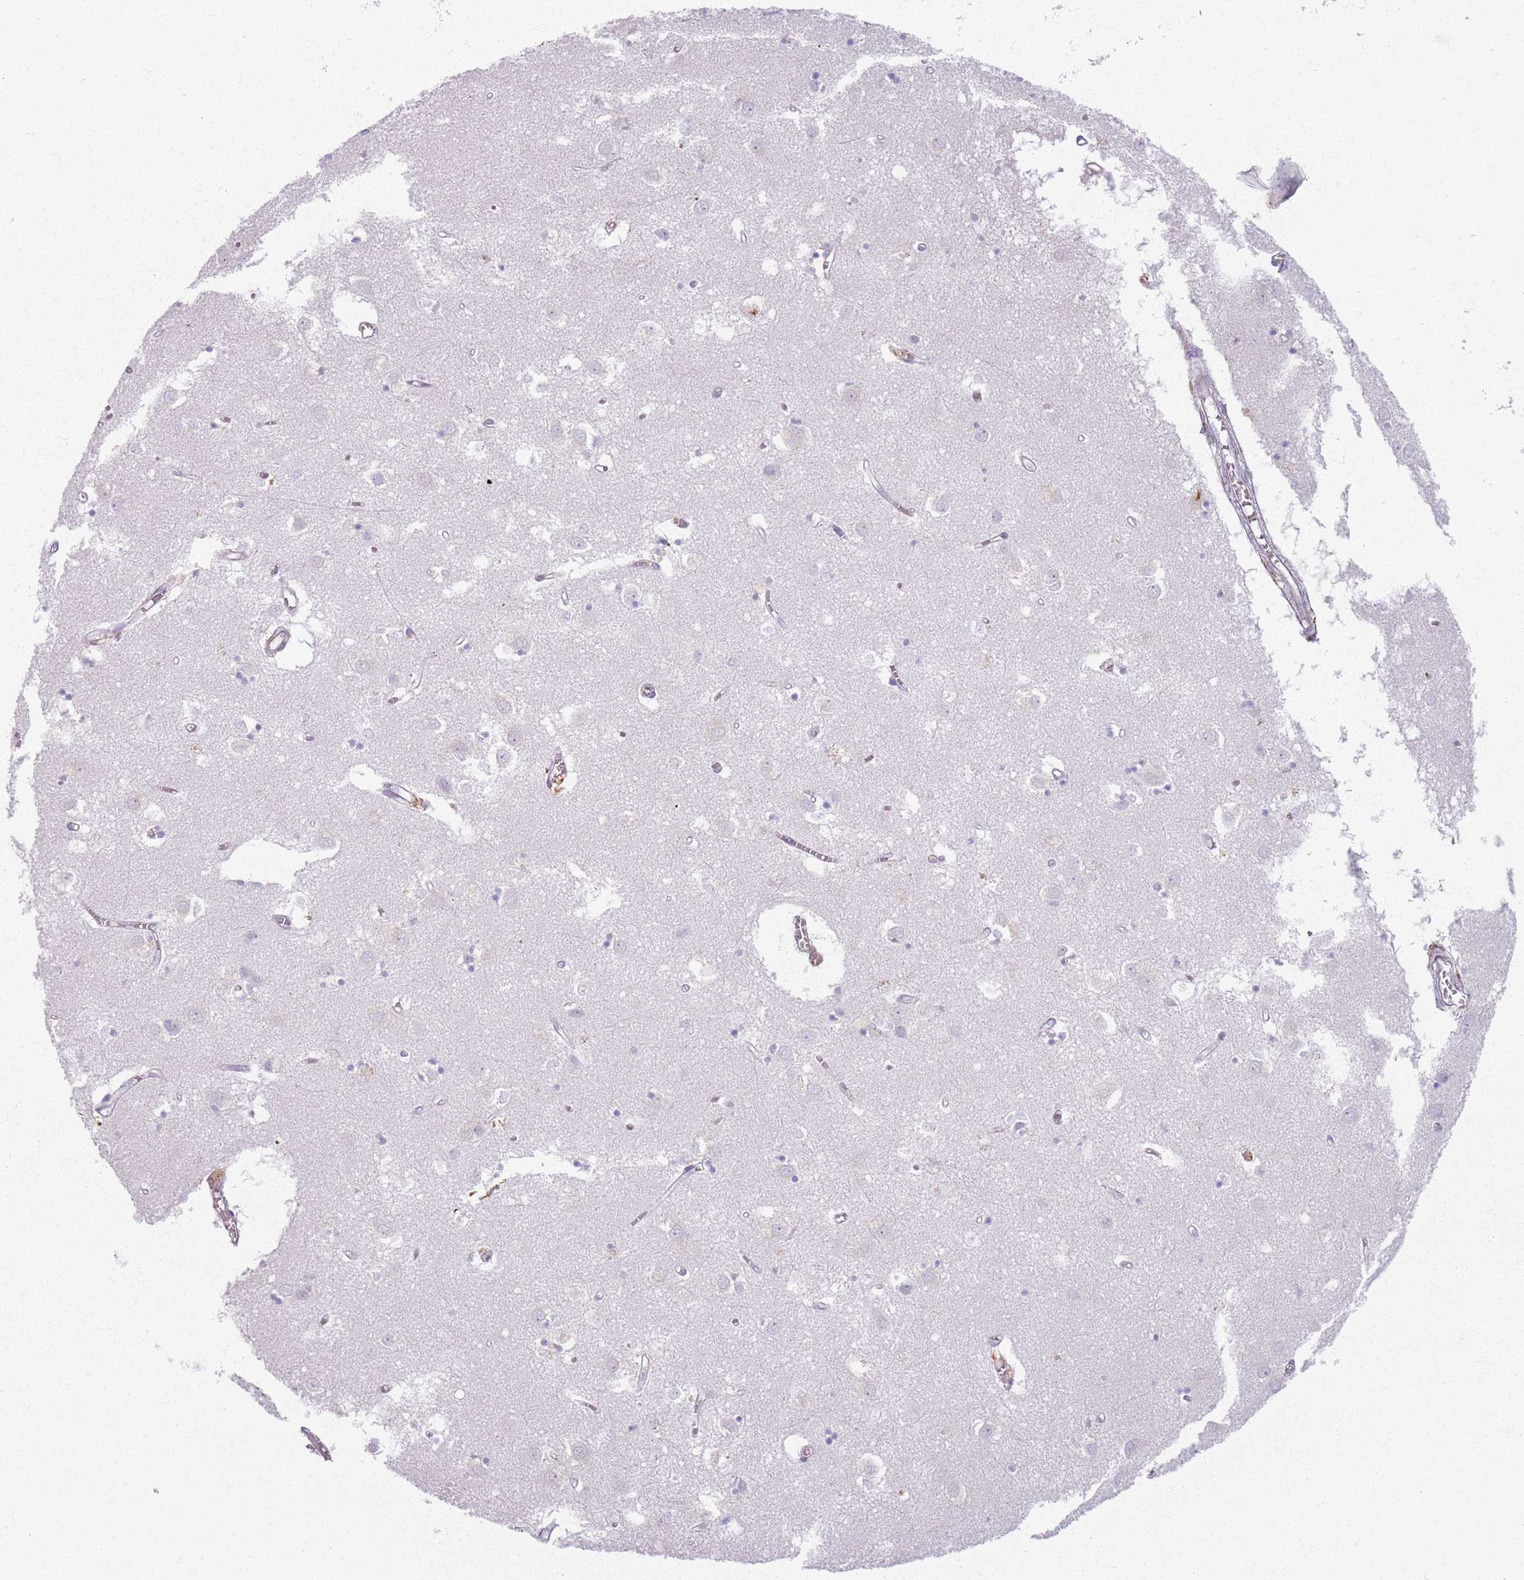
{"staining": {"intensity": "weak", "quantity": "<25%", "location": "cytoplasmic/membranous"}, "tissue": "caudate", "cell_type": "Glial cells", "image_type": "normal", "snomed": [{"axis": "morphology", "description": "Normal tissue, NOS"}, {"axis": "topography", "description": "Lateral ventricle wall"}], "caption": "This is an immunohistochemistry (IHC) photomicrograph of normal human caudate. There is no expression in glial cells.", "gene": "COLGALT1", "patient": {"sex": "male", "age": 70}}